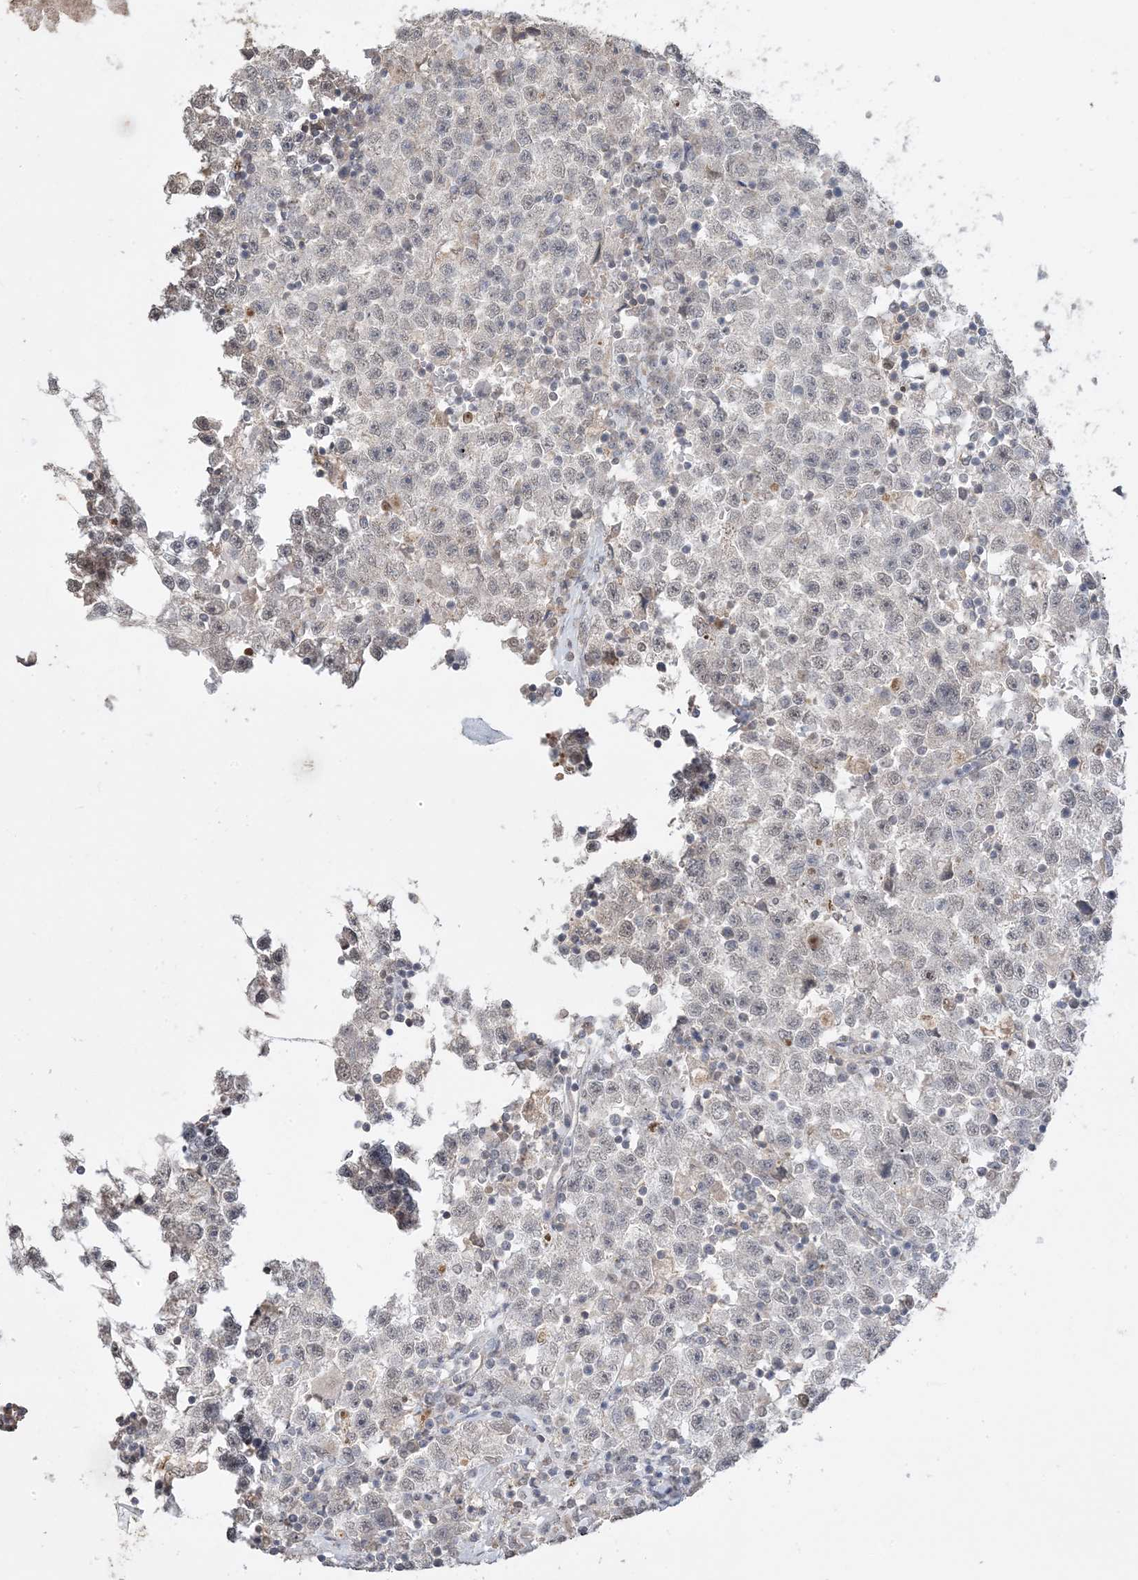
{"staining": {"intensity": "negative", "quantity": "none", "location": "none"}, "tissue": "testis cancer", "cell_type": "Tumor cells", "image_type": "cancer", "snomed": [{"axis": "morphology", "description": "Seminoma, NOS"}, {"axis": "topography", "description": "Testis"}], "caption": "IHC image of neoplastic tissue: human seminoma (testis) stained with DAB (3,3'-diaminobenzidine) displays no significant protein positivity in tumor cells.", "gene": "XRN1", "patient": {"sex": "male", "age": 22}}